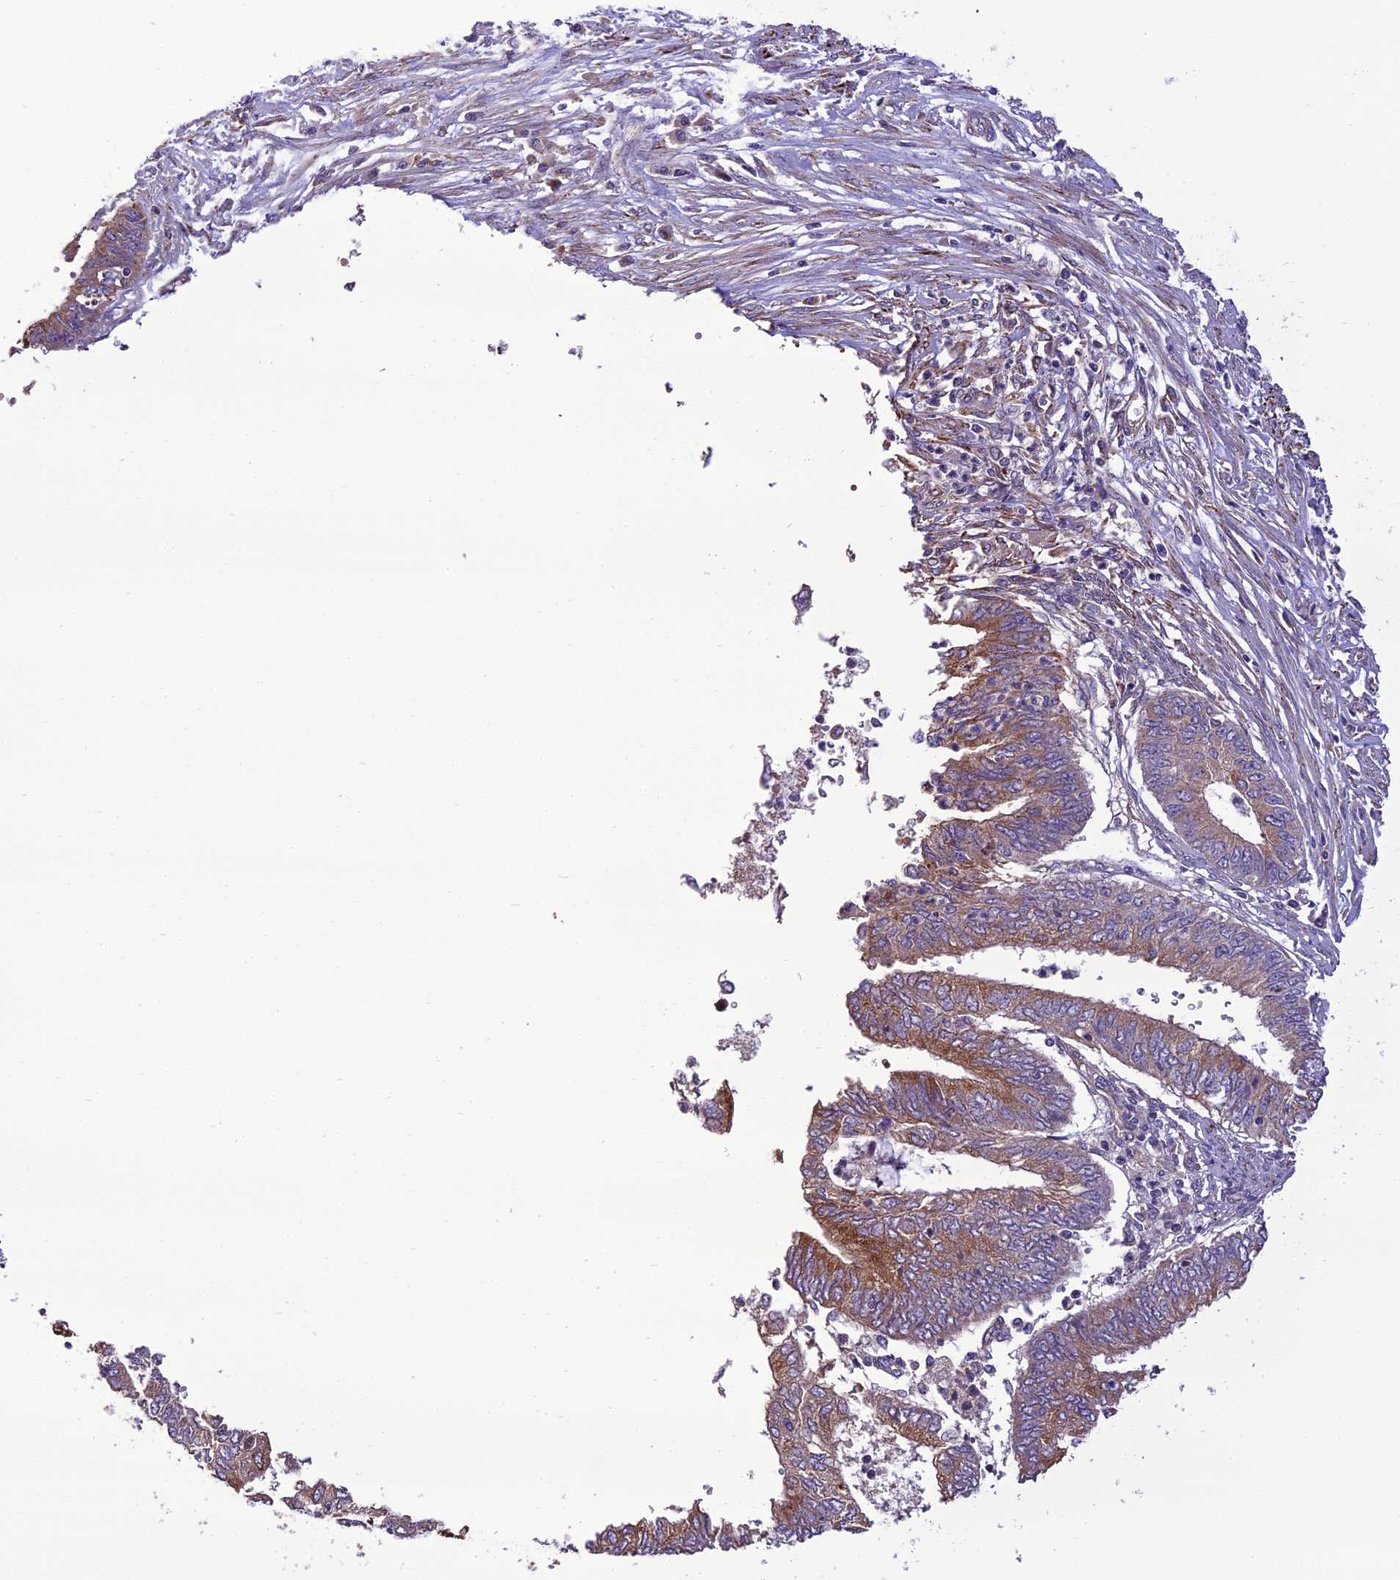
{"staining": {"intensity": "moderate", "quantity": ">75%", "location": "cytoplasmic/membranous"}, "tissue": "endometrial cancer", "cell_type": "Tumor cells", "image_type": "cancer", "snomed": [{"axis": "morphology", "description": "Adenocarcinoma, NOS"}, {"axis": "topography", "description": "Endometrium"}], "caption": "Human adenocarcinoma (endometrial) stained with a brown dye displays moderate cytoplasmic/membranous positive positivity in approximately >75% of tumor cells.", "gene": "TBC1D24", "patient": {"sex": "female", "age": 68}}